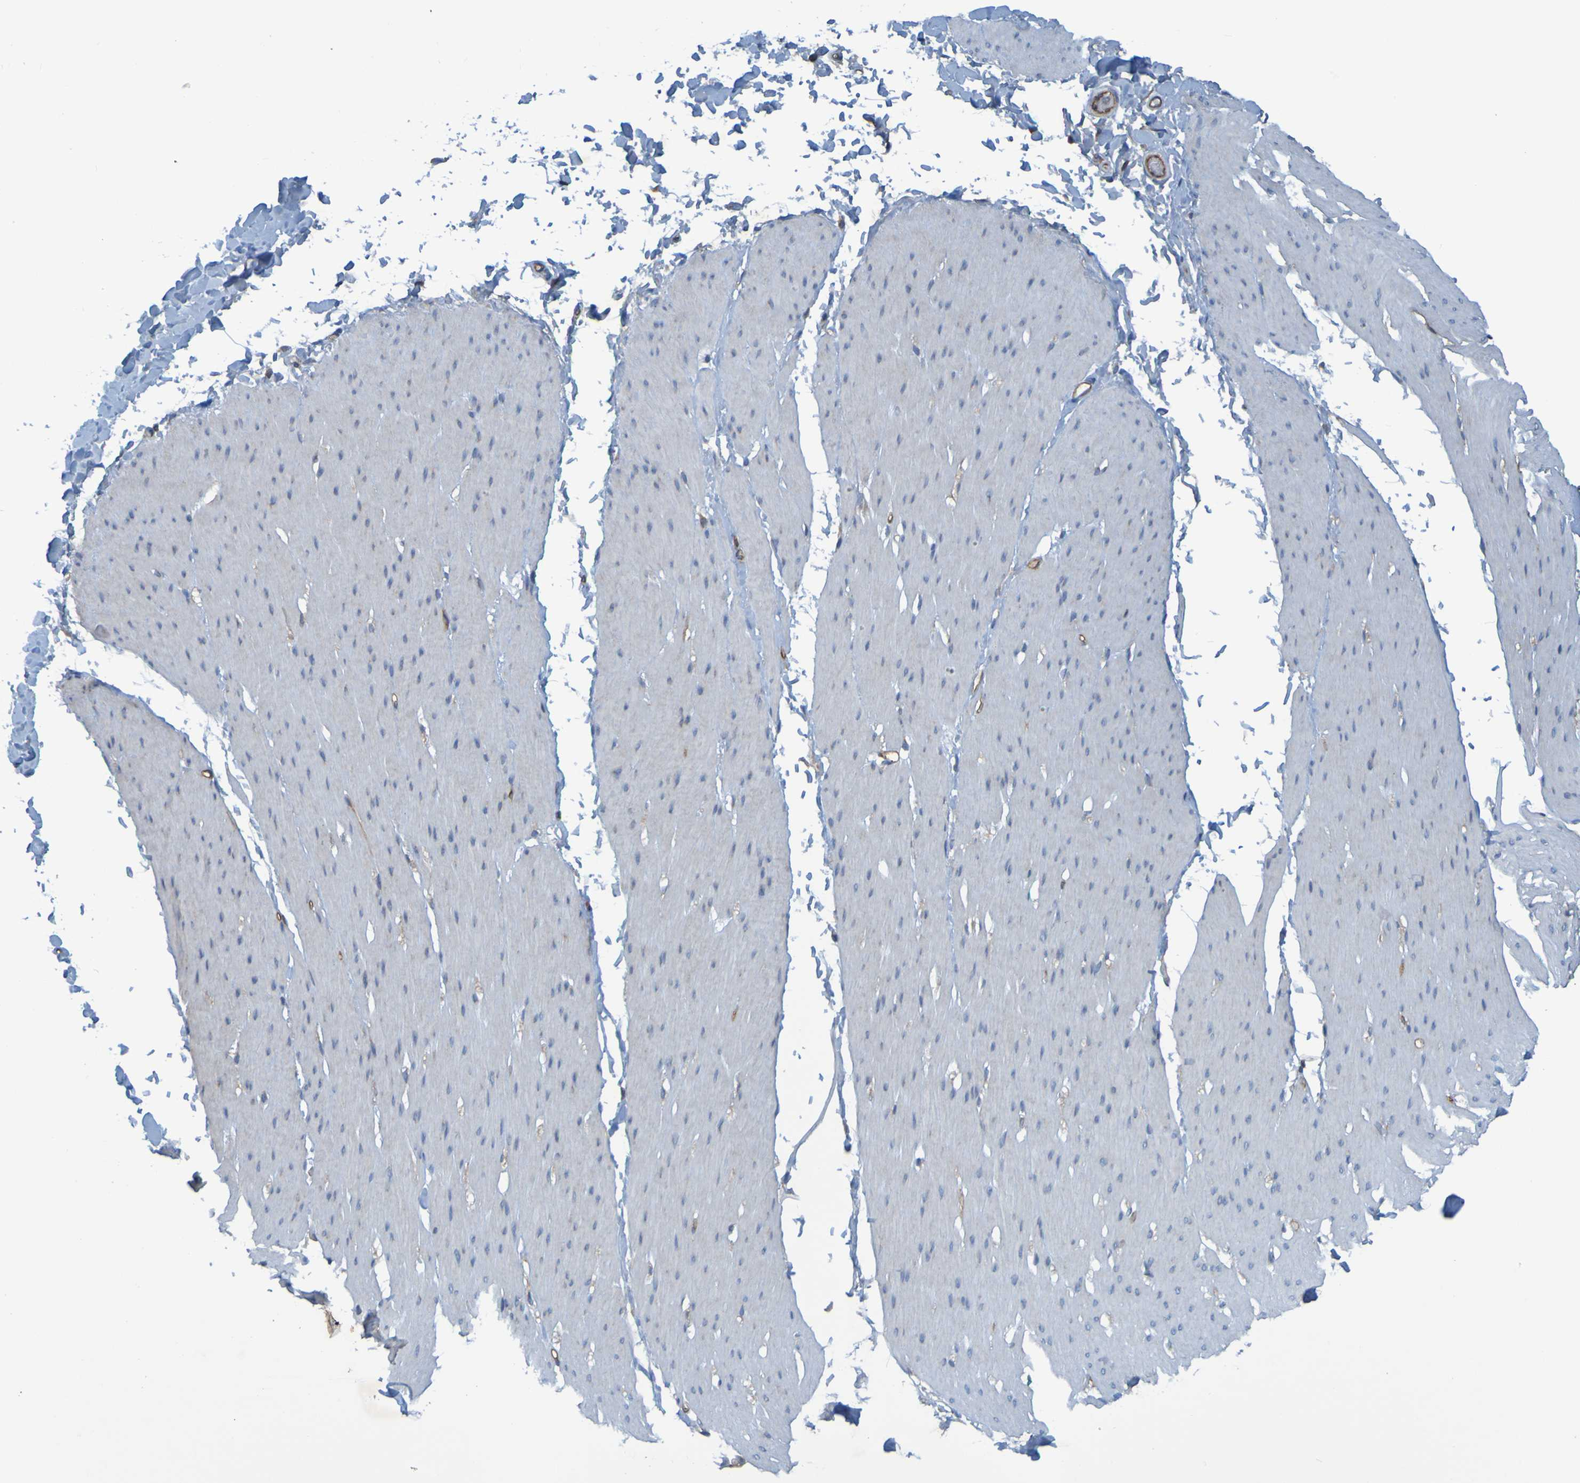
{"staining": {"intensity": "negative", "quantity": "none", "location": "none"}, "tissue": "smooth muscle", "cell_type": "Smooth muscle cells", "image_type": "normal", "snomed": [{"axis": "morphology", "description": "Normal tissue, NOS"}, {"axis": "topography", "description": "Smooth muscle"}, {"axis": "topography", "description": "Colon"}], "caption": "A histopathology image of smooth muscle stained for a protein displays no brown staining in smooth muscle cells.", "gene": "DNAJC4", "patient": {"sex": "male", "age": 67}}